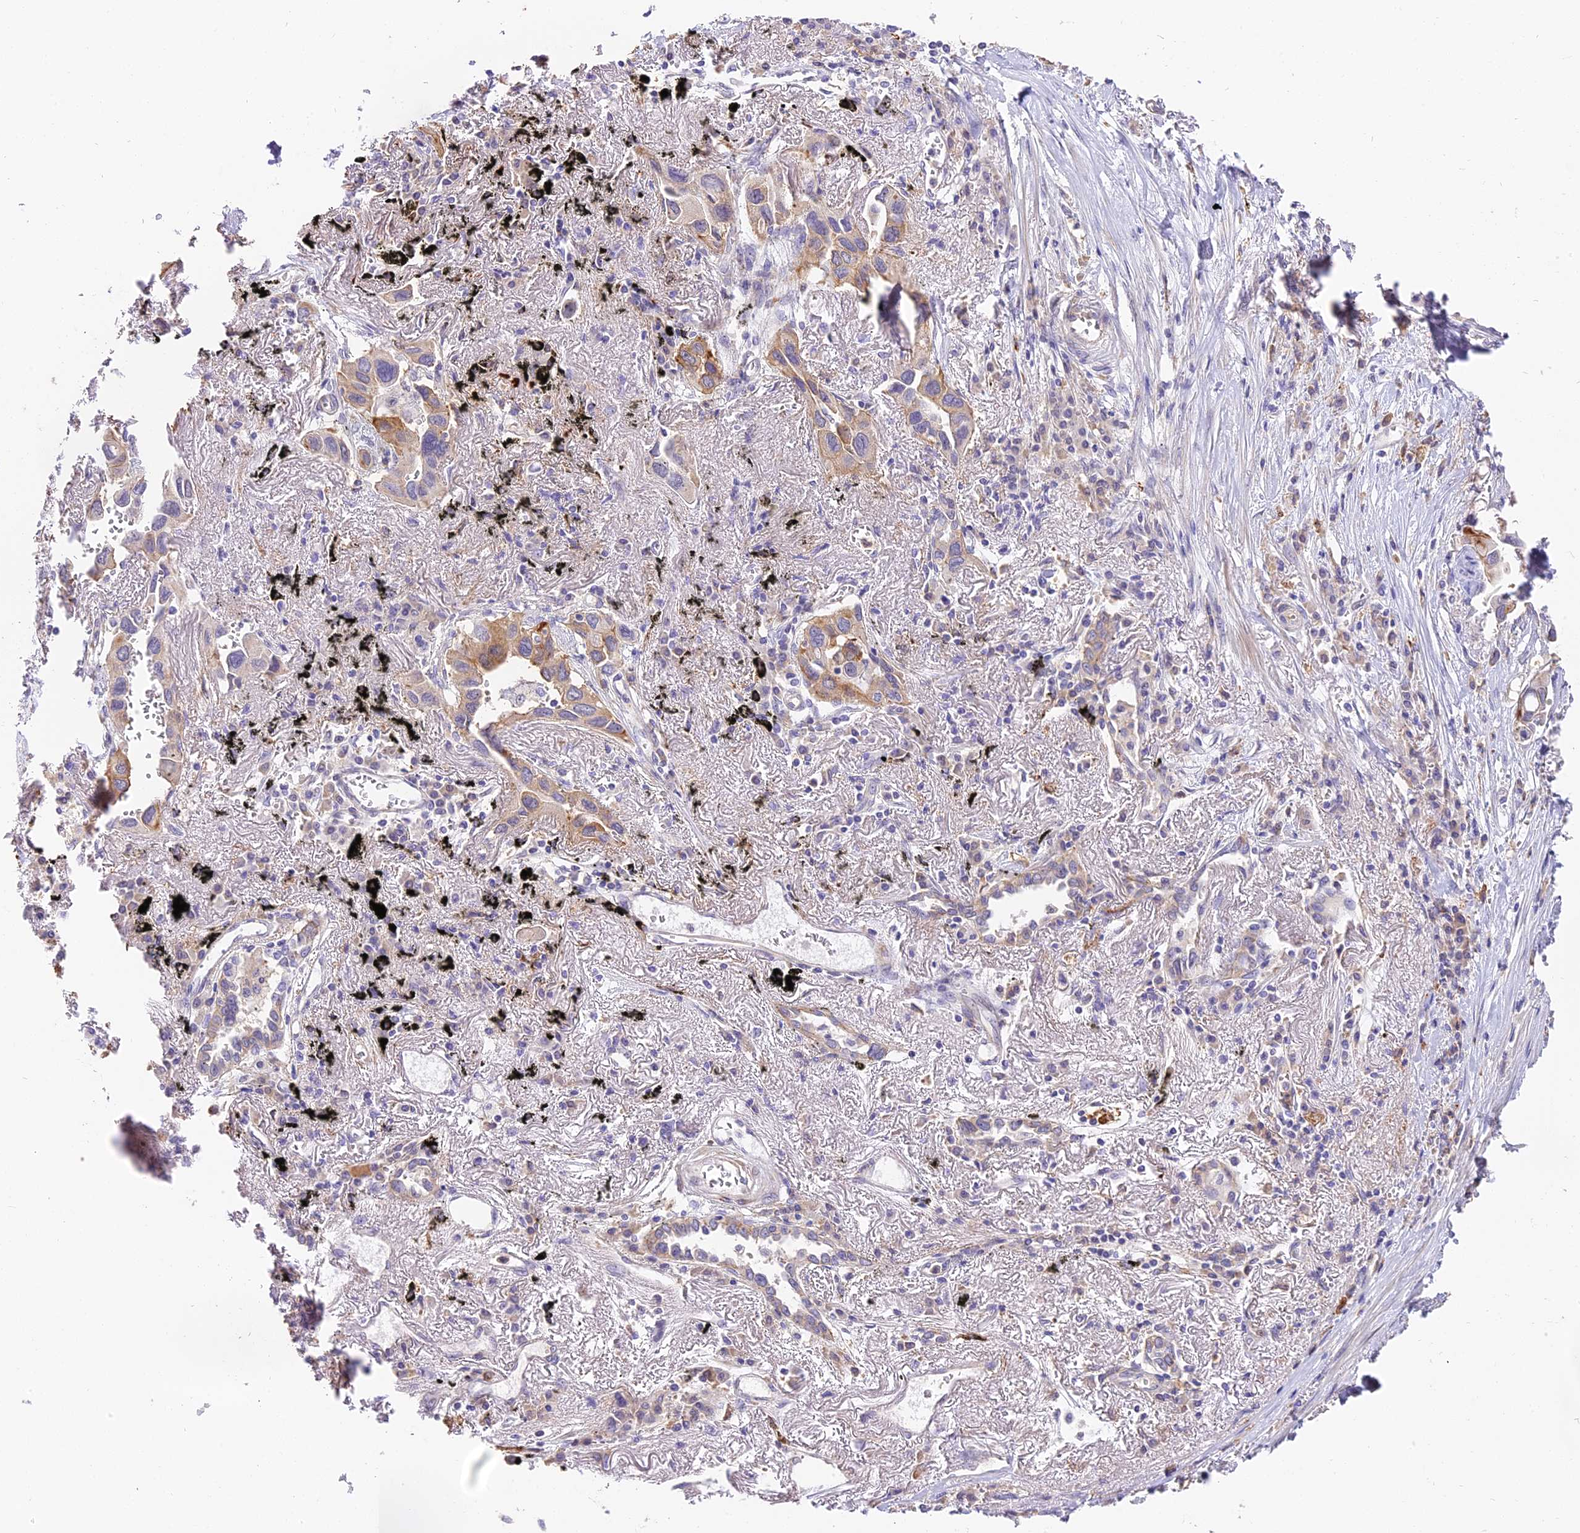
{"staining": {"intensity": "moderate", "quantity": "25%-75%", "location": "cytoplasmic/membranous"}, "tissue": "lung cancer", "cell_type": "Tumor cells", "image_type": "cancer", "snomed": [{"axis": "morphology", "description": "Adenocarcinoma, NOS"}, {"axis": "topography", "description": "Lung"}], "caption": "The micrograph displays a brown stain indicating the presence of a protein in the cytoplasmic/membranous of tumor cells in lung adenocarcinoma.", "gene": "NOD2", "patient": {"sex": "female", "age": 76}}